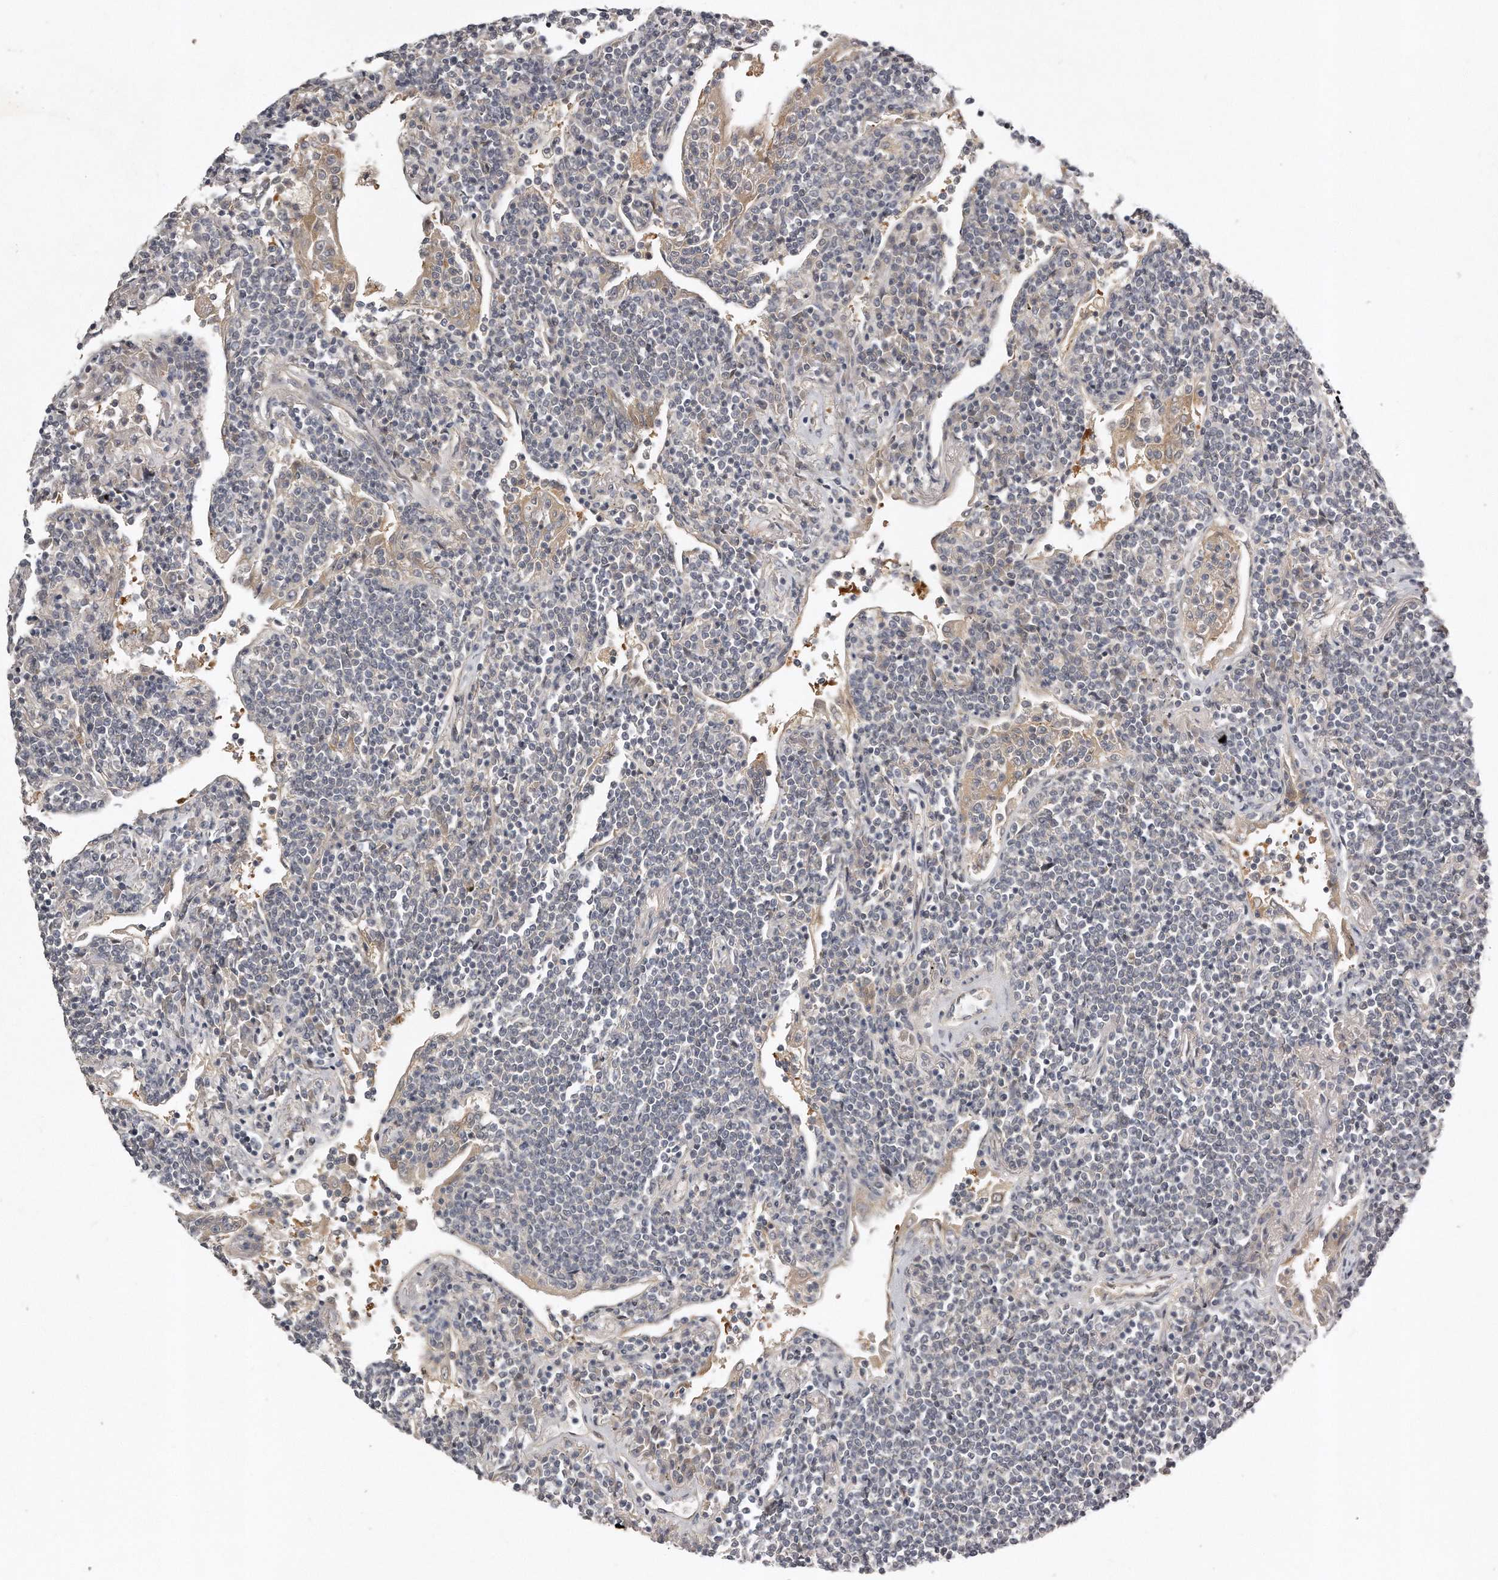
{"staining": {"intensity": "negative", "quantity": "none", "location": "none"}, "tissue": "lymphoma", "cell_type": "Tumor cells", "image_type": "cancer", "snomed": [{"axis": "morphology", "description": "Malignant lymphoma, non-Hodgkin's type, Low grade"}, {"axis": "topography", "description": "Lung"}], "caption": "Lymphoma was stained to show a protein in brown. There is no significant positivity in tumor cells. (Brightfield microscopy of DAB (3,3'-diaminobenzidine) immunohistochemistry at high magnification).", "gene": "GGCT", "patient": {"sex": "female", "age": 71}}